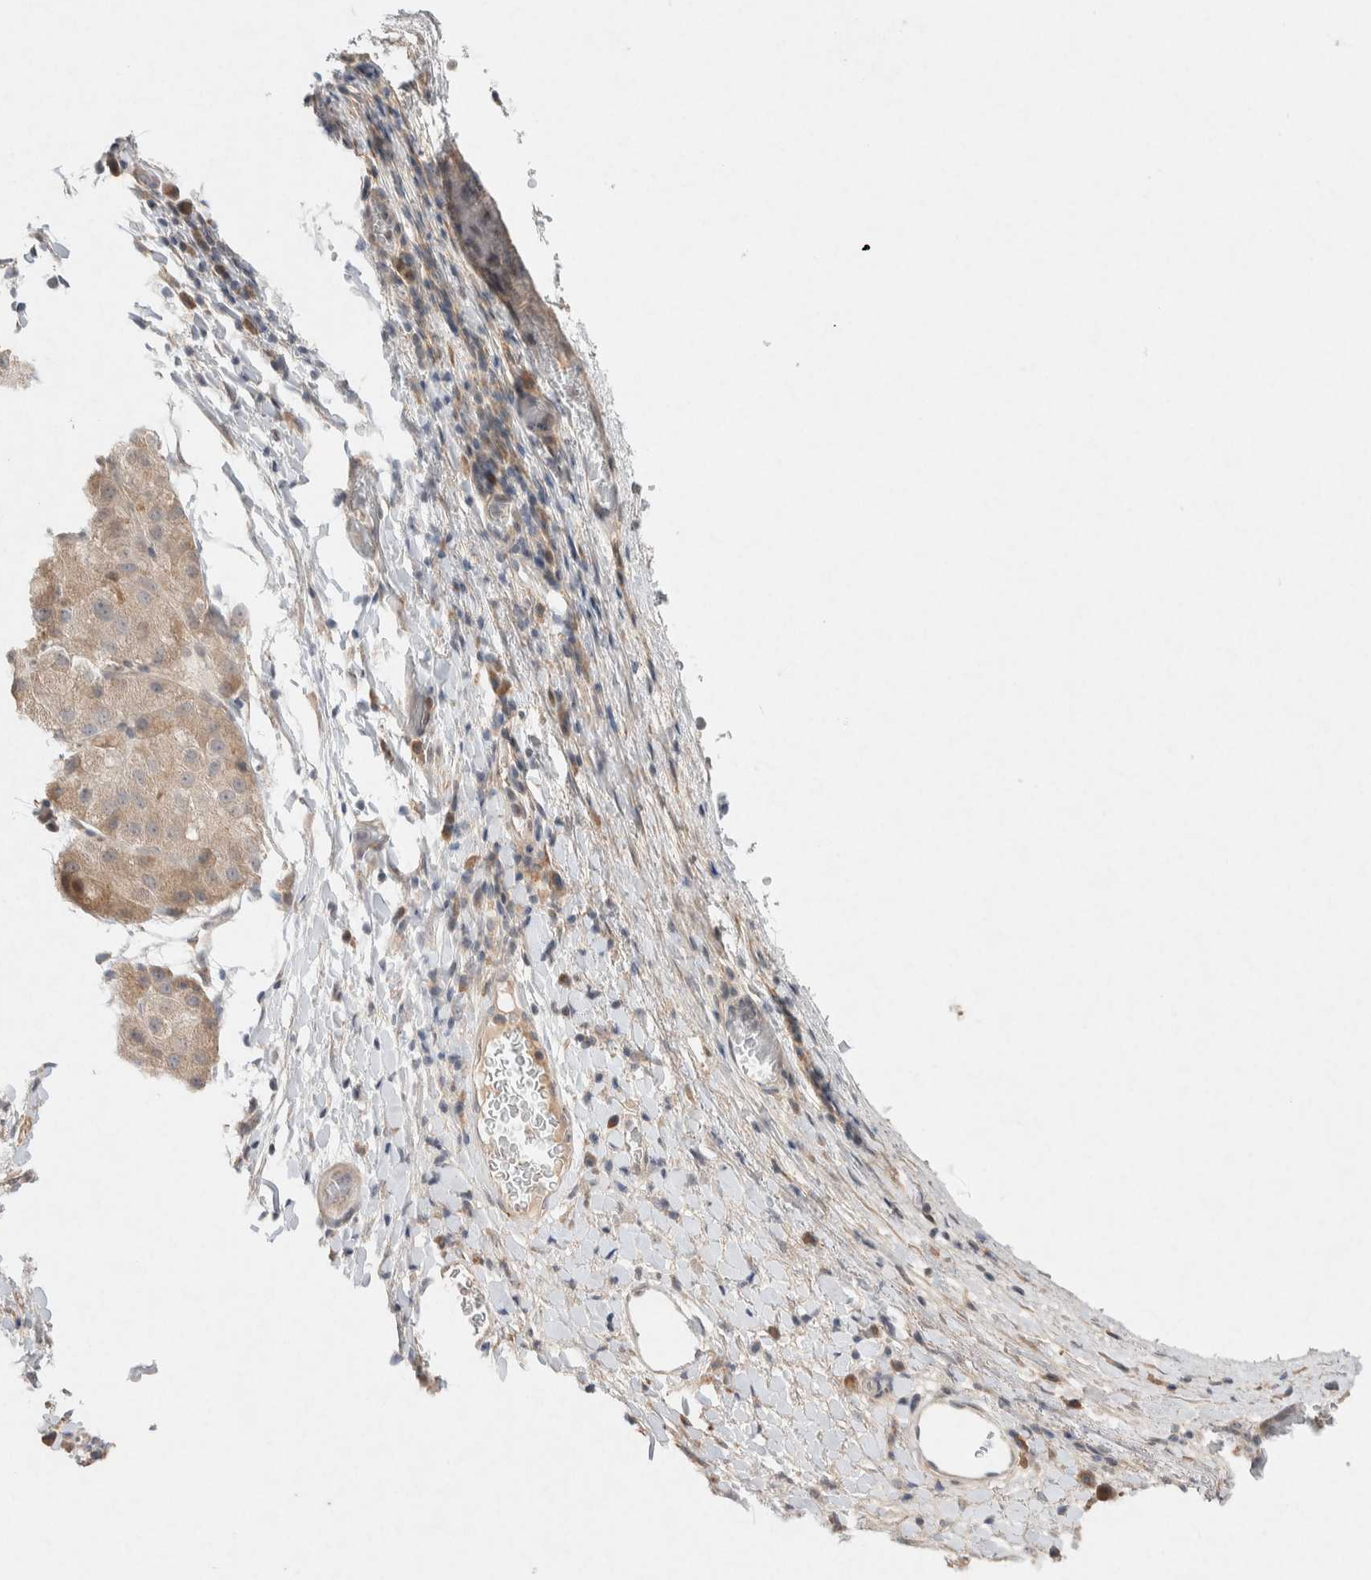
{"staining": {"intensity": "weak", "quantity": ">75%", "location": "cytoplasmic/membranous"}, "tissue": "liver cancer", "cell_type": "Tumor cells", "image_type": "cancer", "snomed": [{"axis": "morphology", "description": "Carcinoma, Hepatocellular, NOS"}, {"axis": "topography", "description": "Liver"}], "caption": "Hepatocellular carcinoma (liver) tissue demonstrates weak cytoplasmic/membranous staining in about >75% of tumor cells", "gene": "CMTM4", "patient": {"sex": "male", "age": 80}}